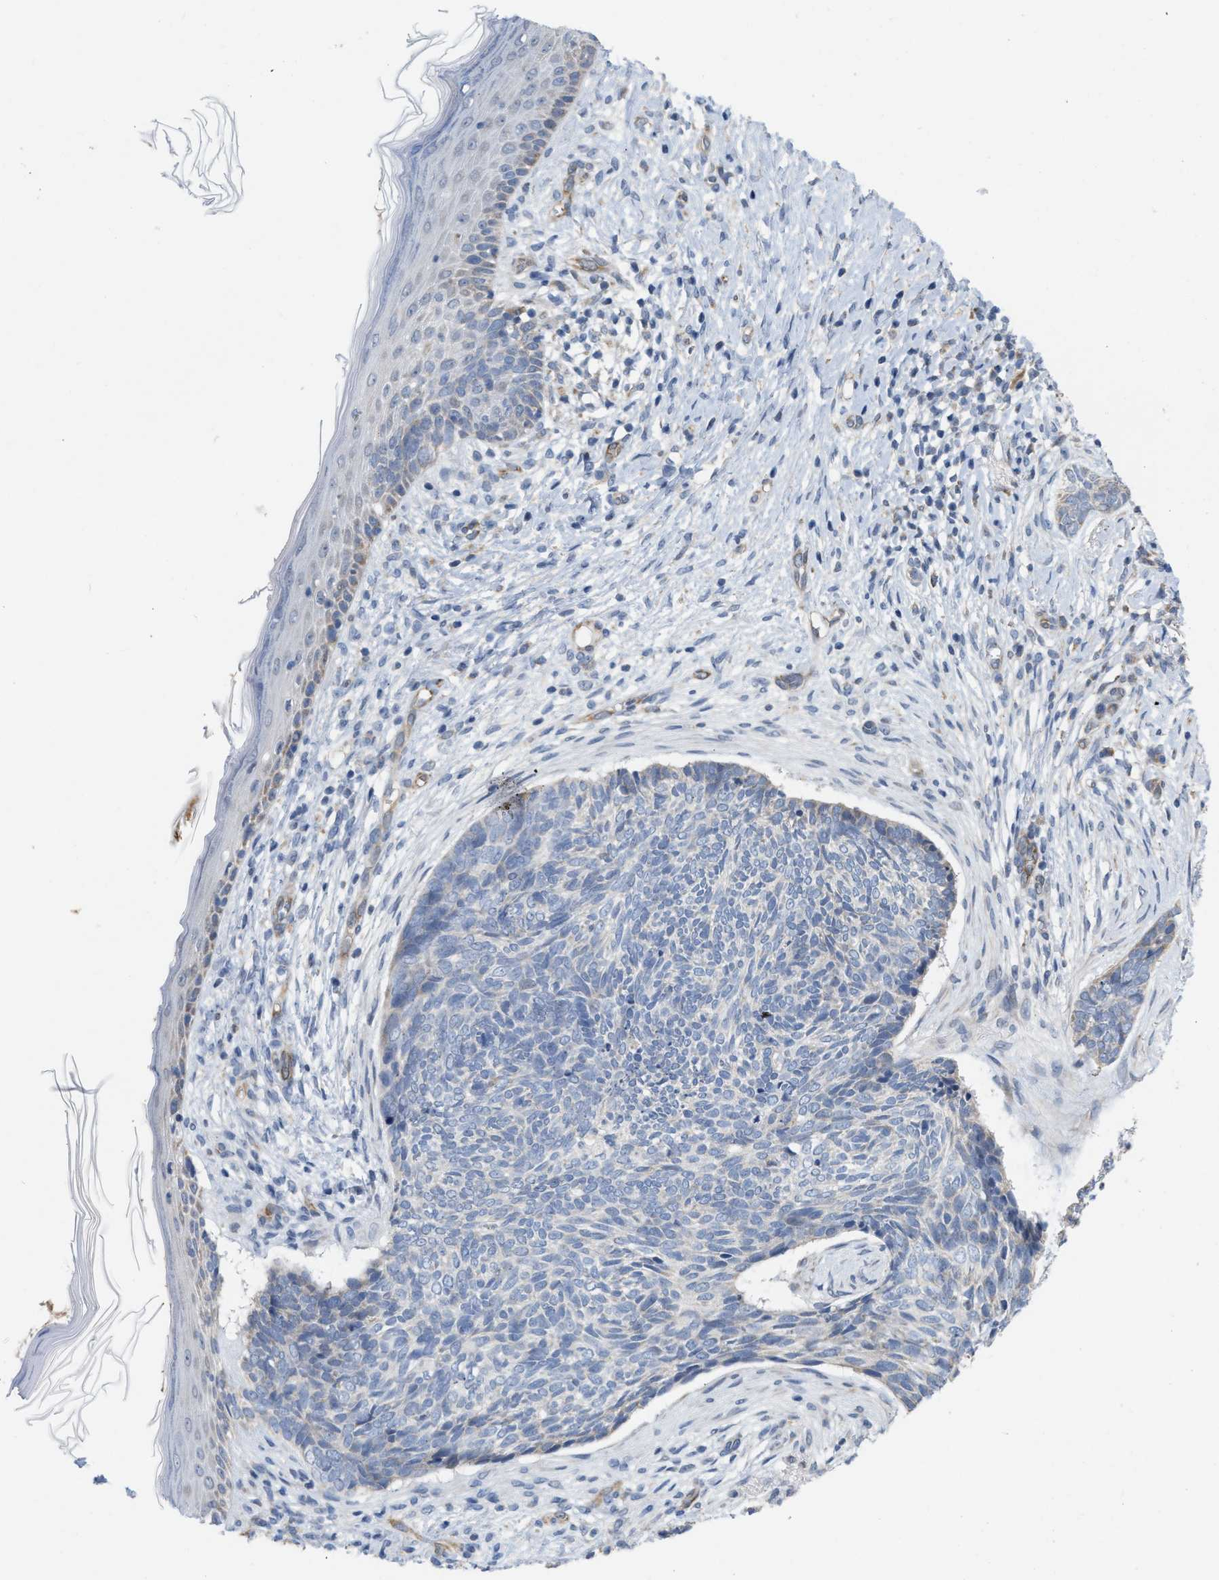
{"staining": {"intensity": "negative", "quantity": "none", "location": "none"}, "tissue": "skin cancer", "cell_type": "Tumor cells", "image_type": "cancer", "snomed": [{"axis": "morphology", "description": "Basal cell carcinoma"}, {"axis": "topography", "description": "Skin"}], "caption": "This is a micrograph of immunohistochemistry staining of basal cell carcinoma (skin), which shows no staining in tumor cells. (DAB immunohistochemistry (IHC) with hematoxylin counter stain).", "gene": "EOGT", "patient": {"sex": "female", "age": 84}}